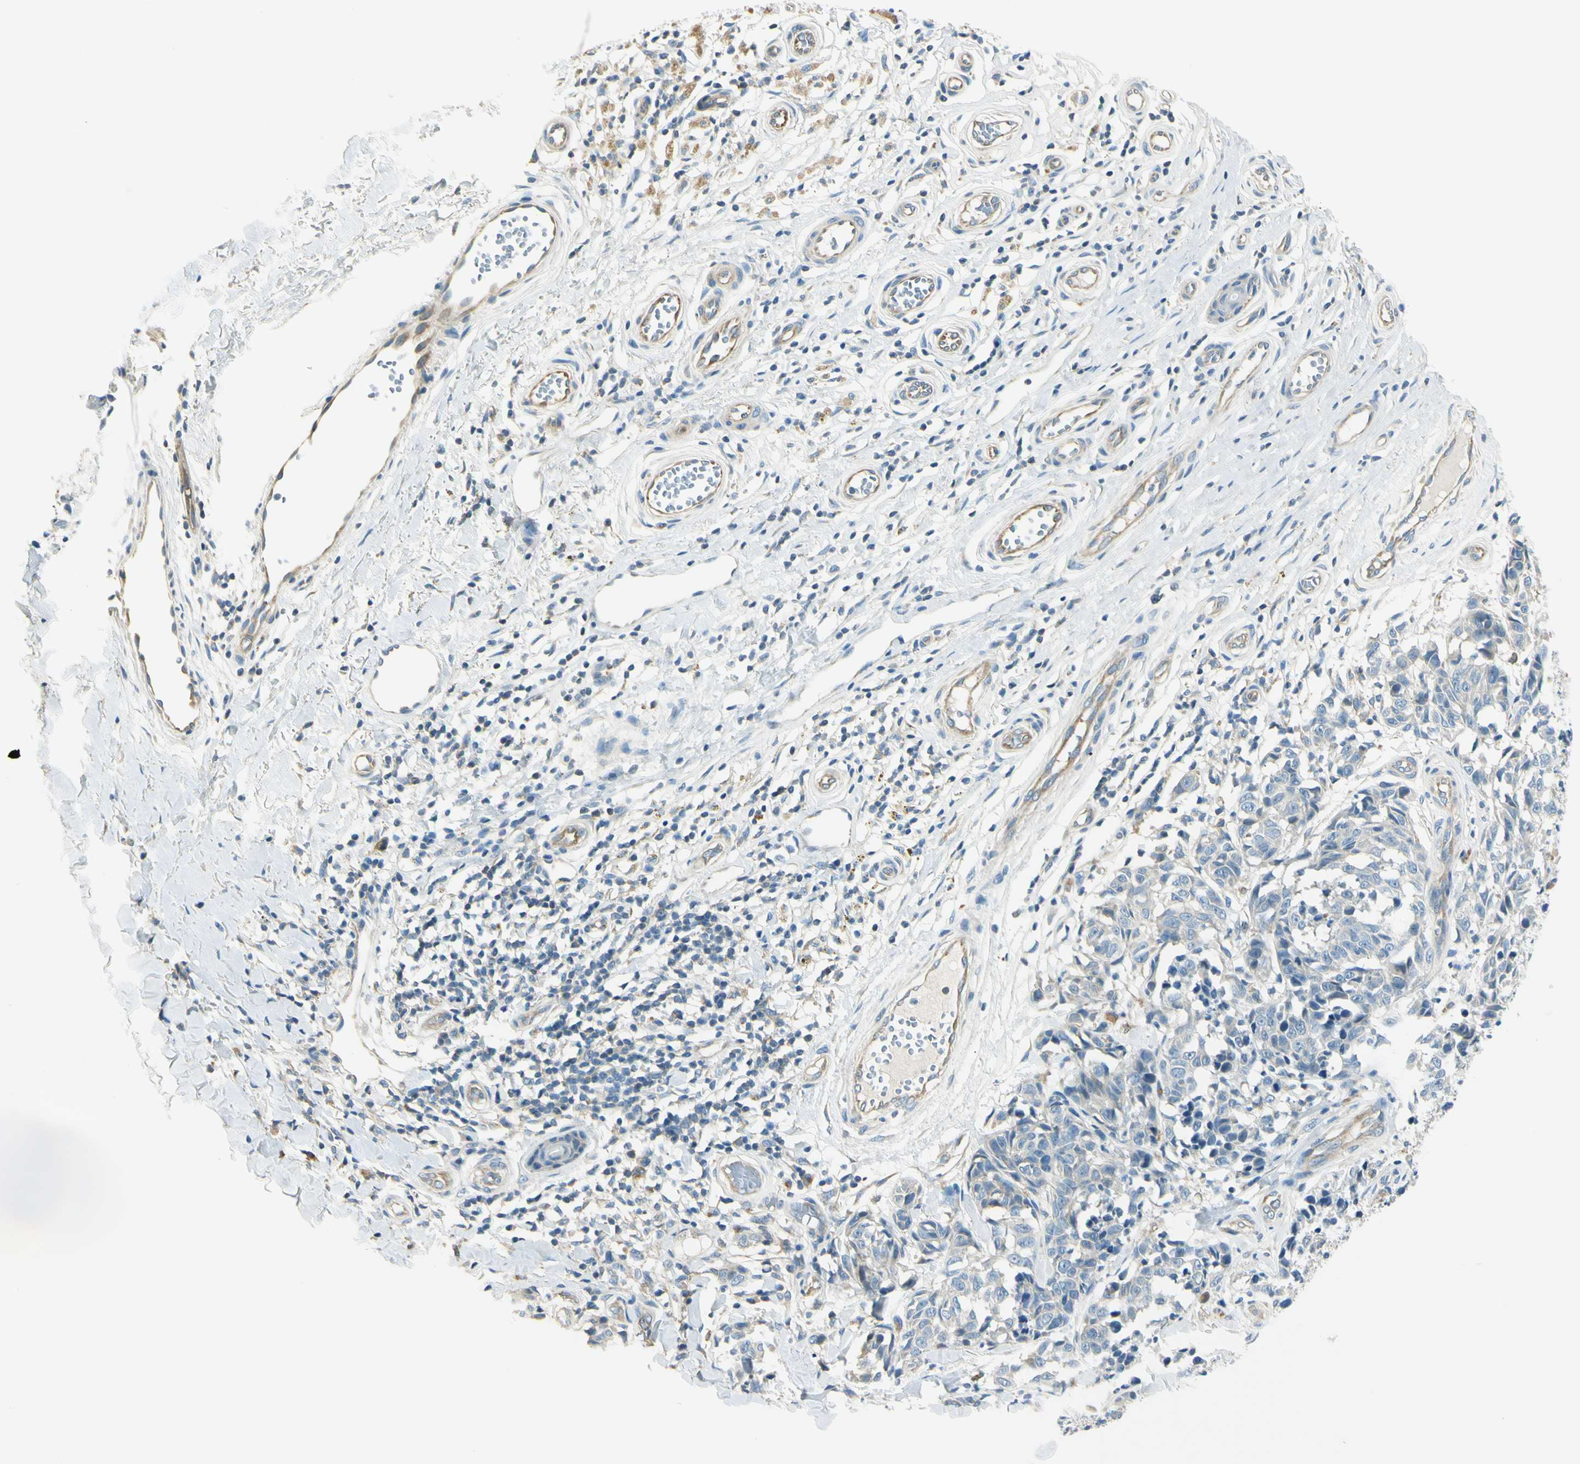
{"staining": {"intensity": "negative", "quantity": "none", "location": "none"}, "tissue": "melanoma", "cell_type": "Tumor cells", "image_type": "cancer", "snomed": [{"axis": "morphology", "description": "Malignant melanoma, NOS"}, {"axis": "topography", "description": "Skin"}], "caption": "DAB immunohistochemical staining of malignant melanoma shows no significant staining in tumor cells.", "gene": "LAMA3", "patient": {"sex": "female", "age": 64}}